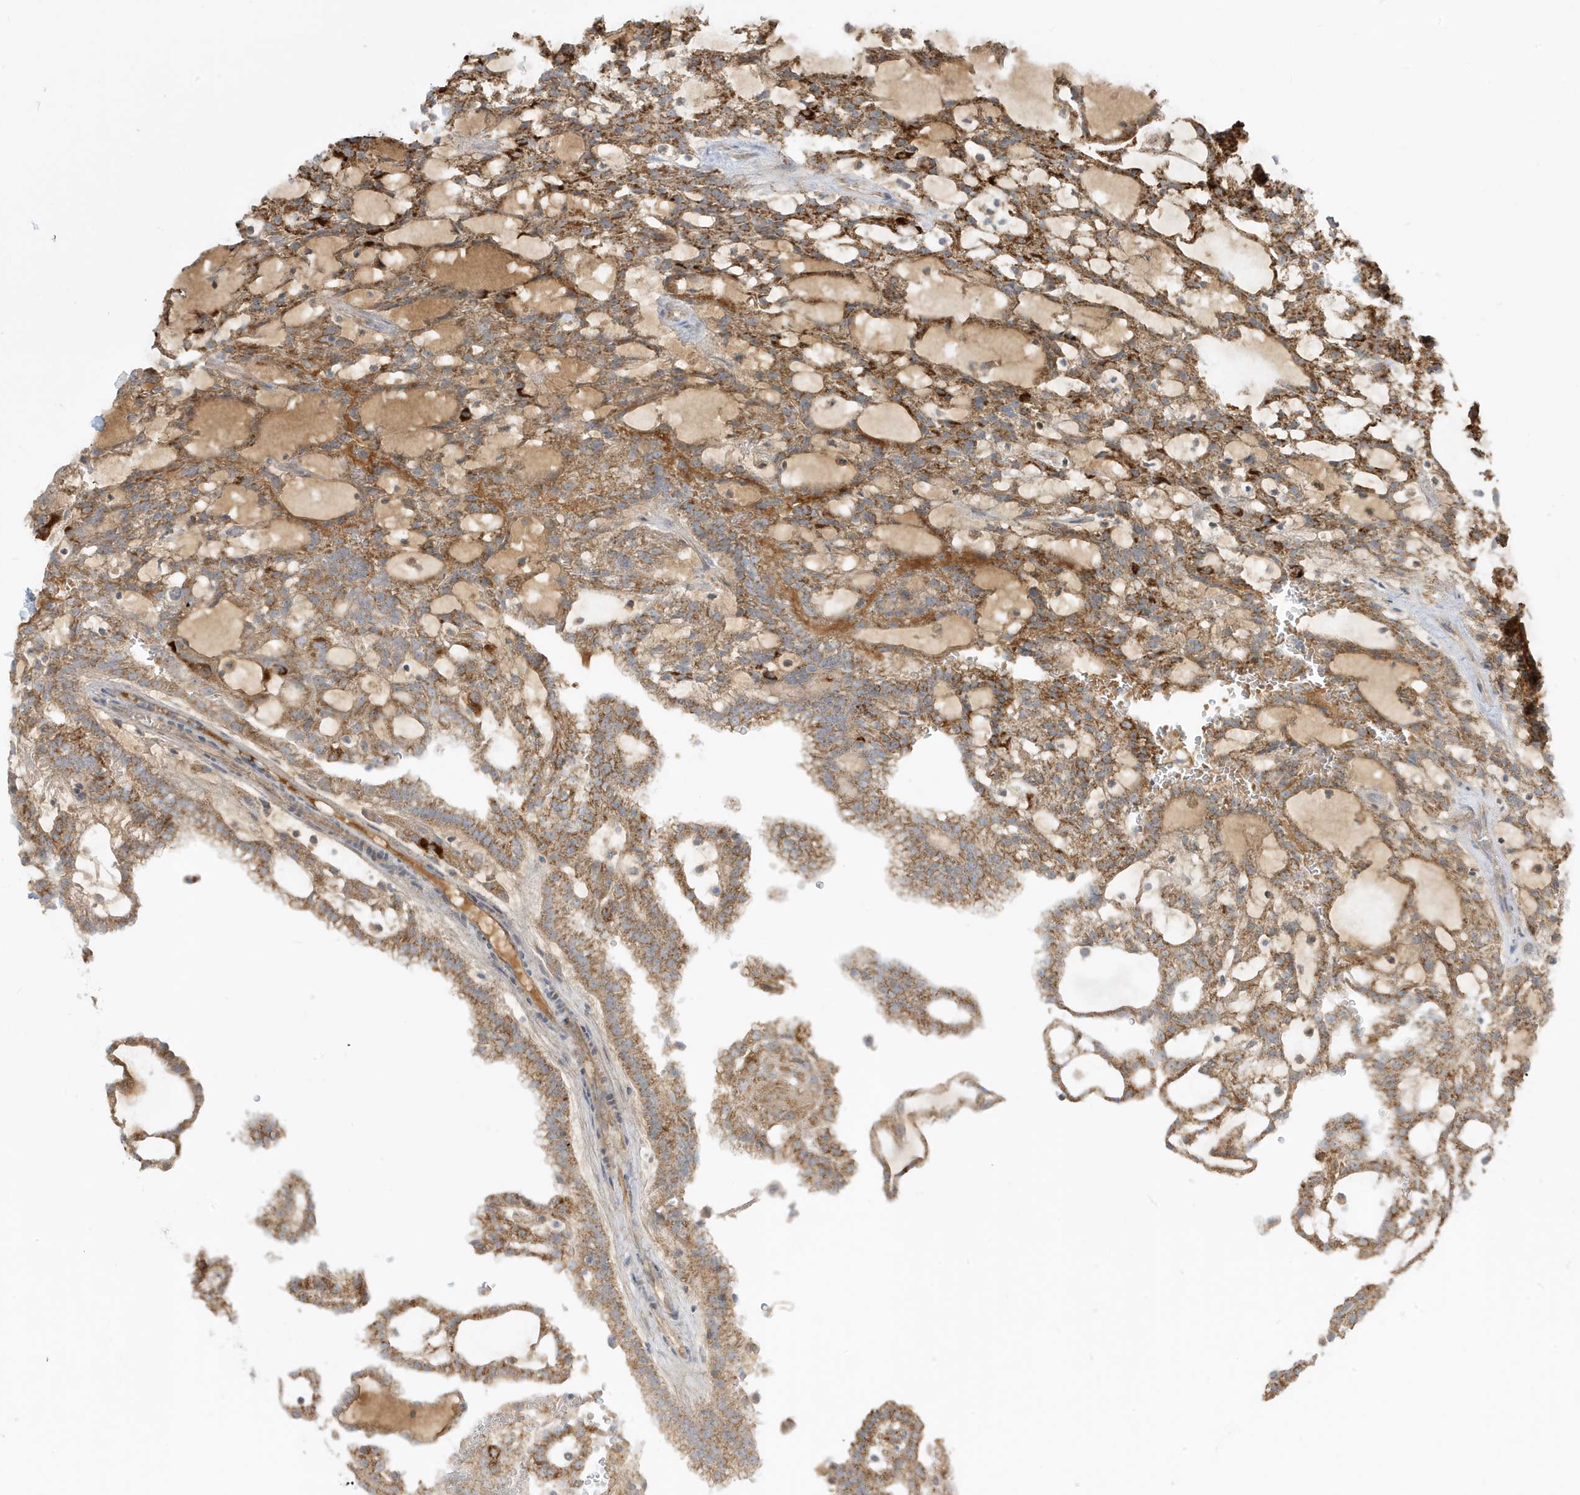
{"staining": {"intensity": "moderate", "quantity": ">75%", "location": "cytoplasmic/membranous"}, "tissue": "renal cancer", "cell_type": "Tumor cells", "image_type": "cancer", "snomed": [{"axis": "morphology", "description": "Adenocarcinoma, NOS"}, {"axis": "topography", "description": "Kidney"}], "caption": "The image displays staining of renal adenocarcinoma, revealing moderate cytoplasmic/membranous protein staining (brown color) within tumor cells. Nuclei are stained in blue.", "gene": "IFT57", "patient": {"sex": "male", "age": 63}}